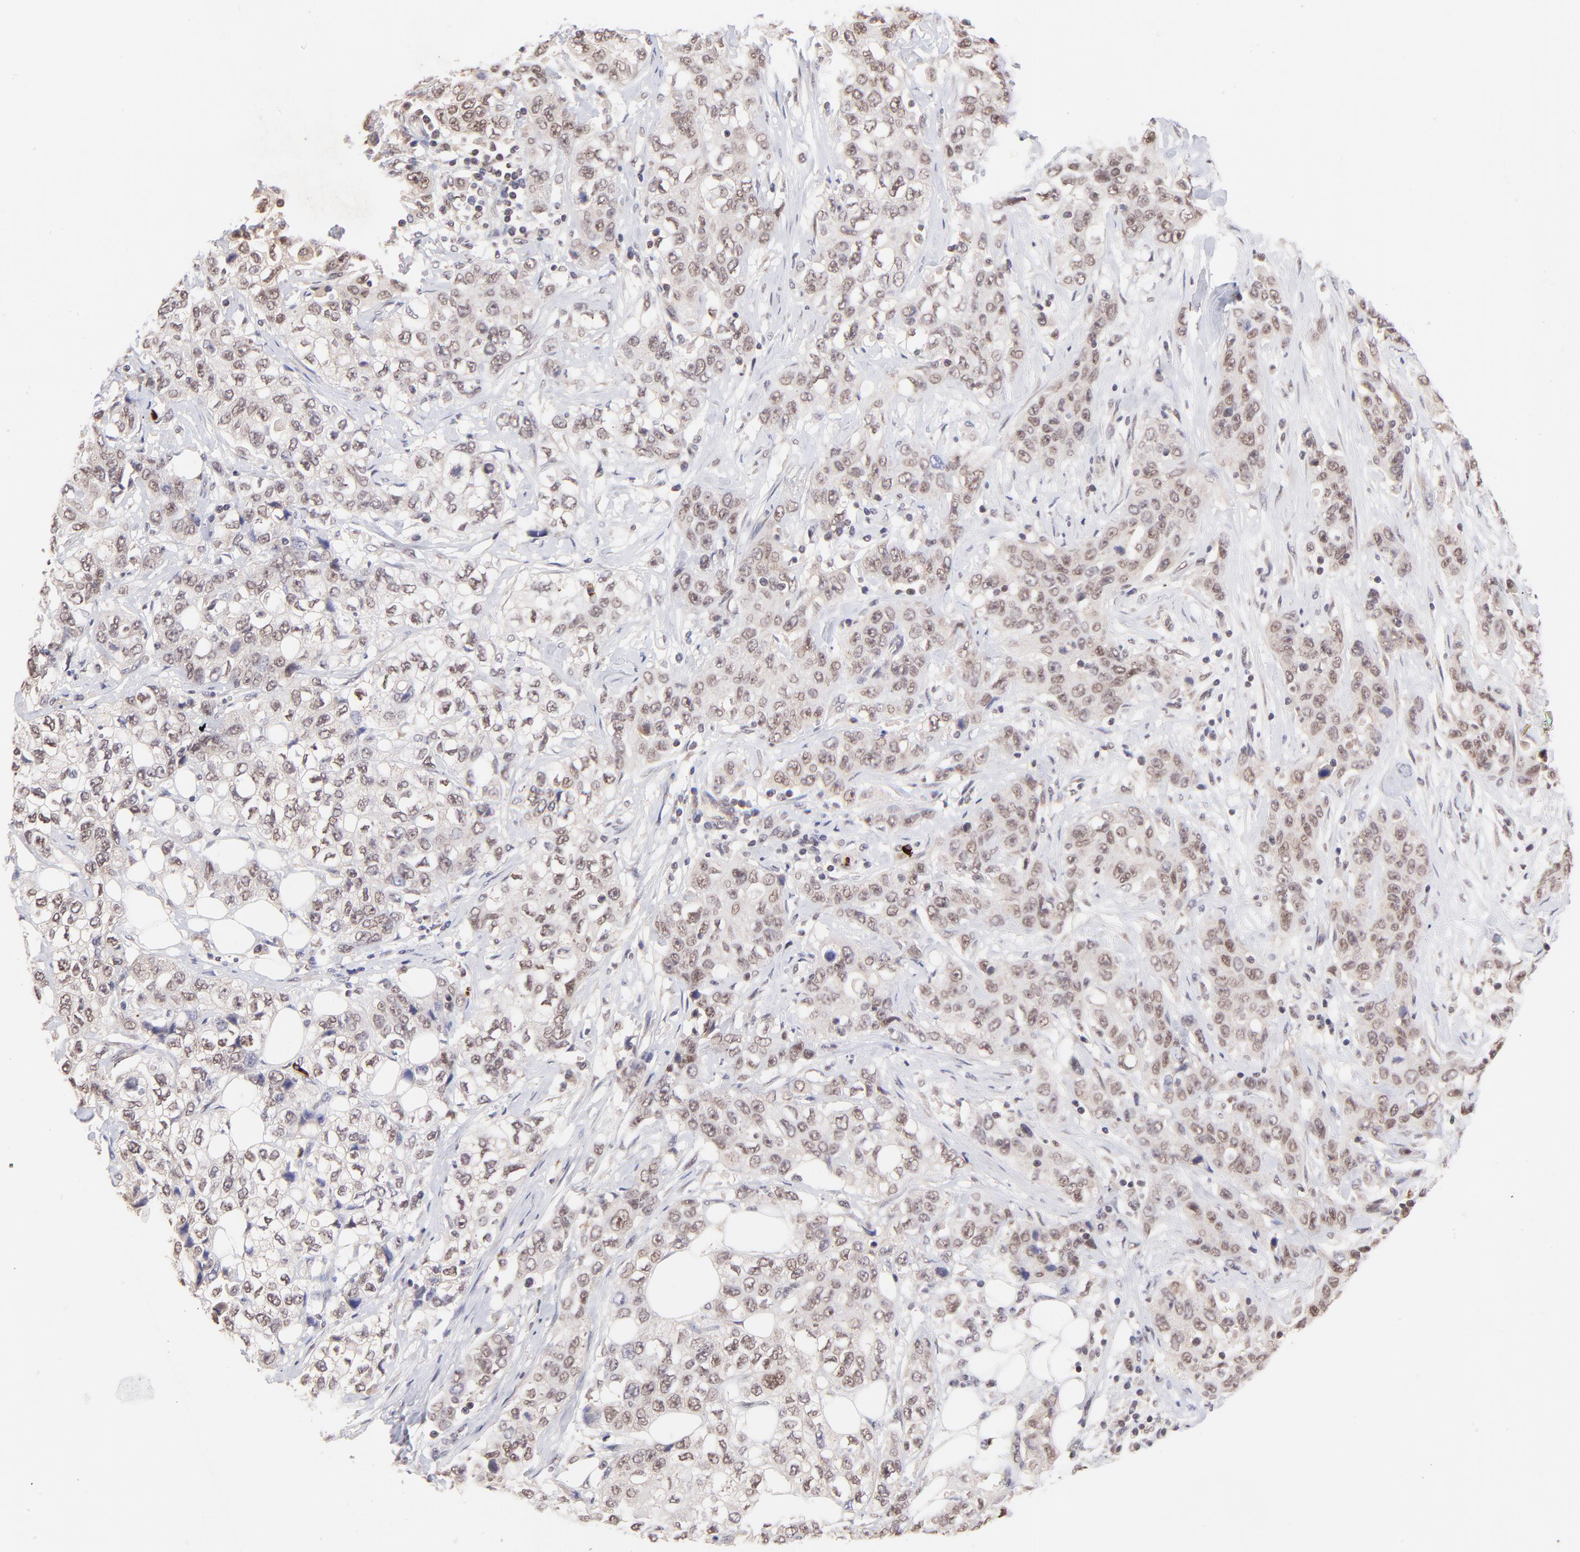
{"staining": {"intensity": "weak", "quantity": ">75%", "location": "nuclear"}, "tissue": "stomach cancer", "cell_type": "Tumor cells", "image_type": "cancer", "snomed": [{"axis": "morphology", "description": "Adenocarcinoma, NOS"}, {"axis": "topography", "description": "Stomach"}], "caption": "Weak nuclear staining is identified in about >75% of tumor cells in stomach cancer (adenocarcinoma). (DAB = brown stain, brightfield microscopy at high magnification).", "gene": "MED12", "patient": {"sex": "male", "age": 48}}